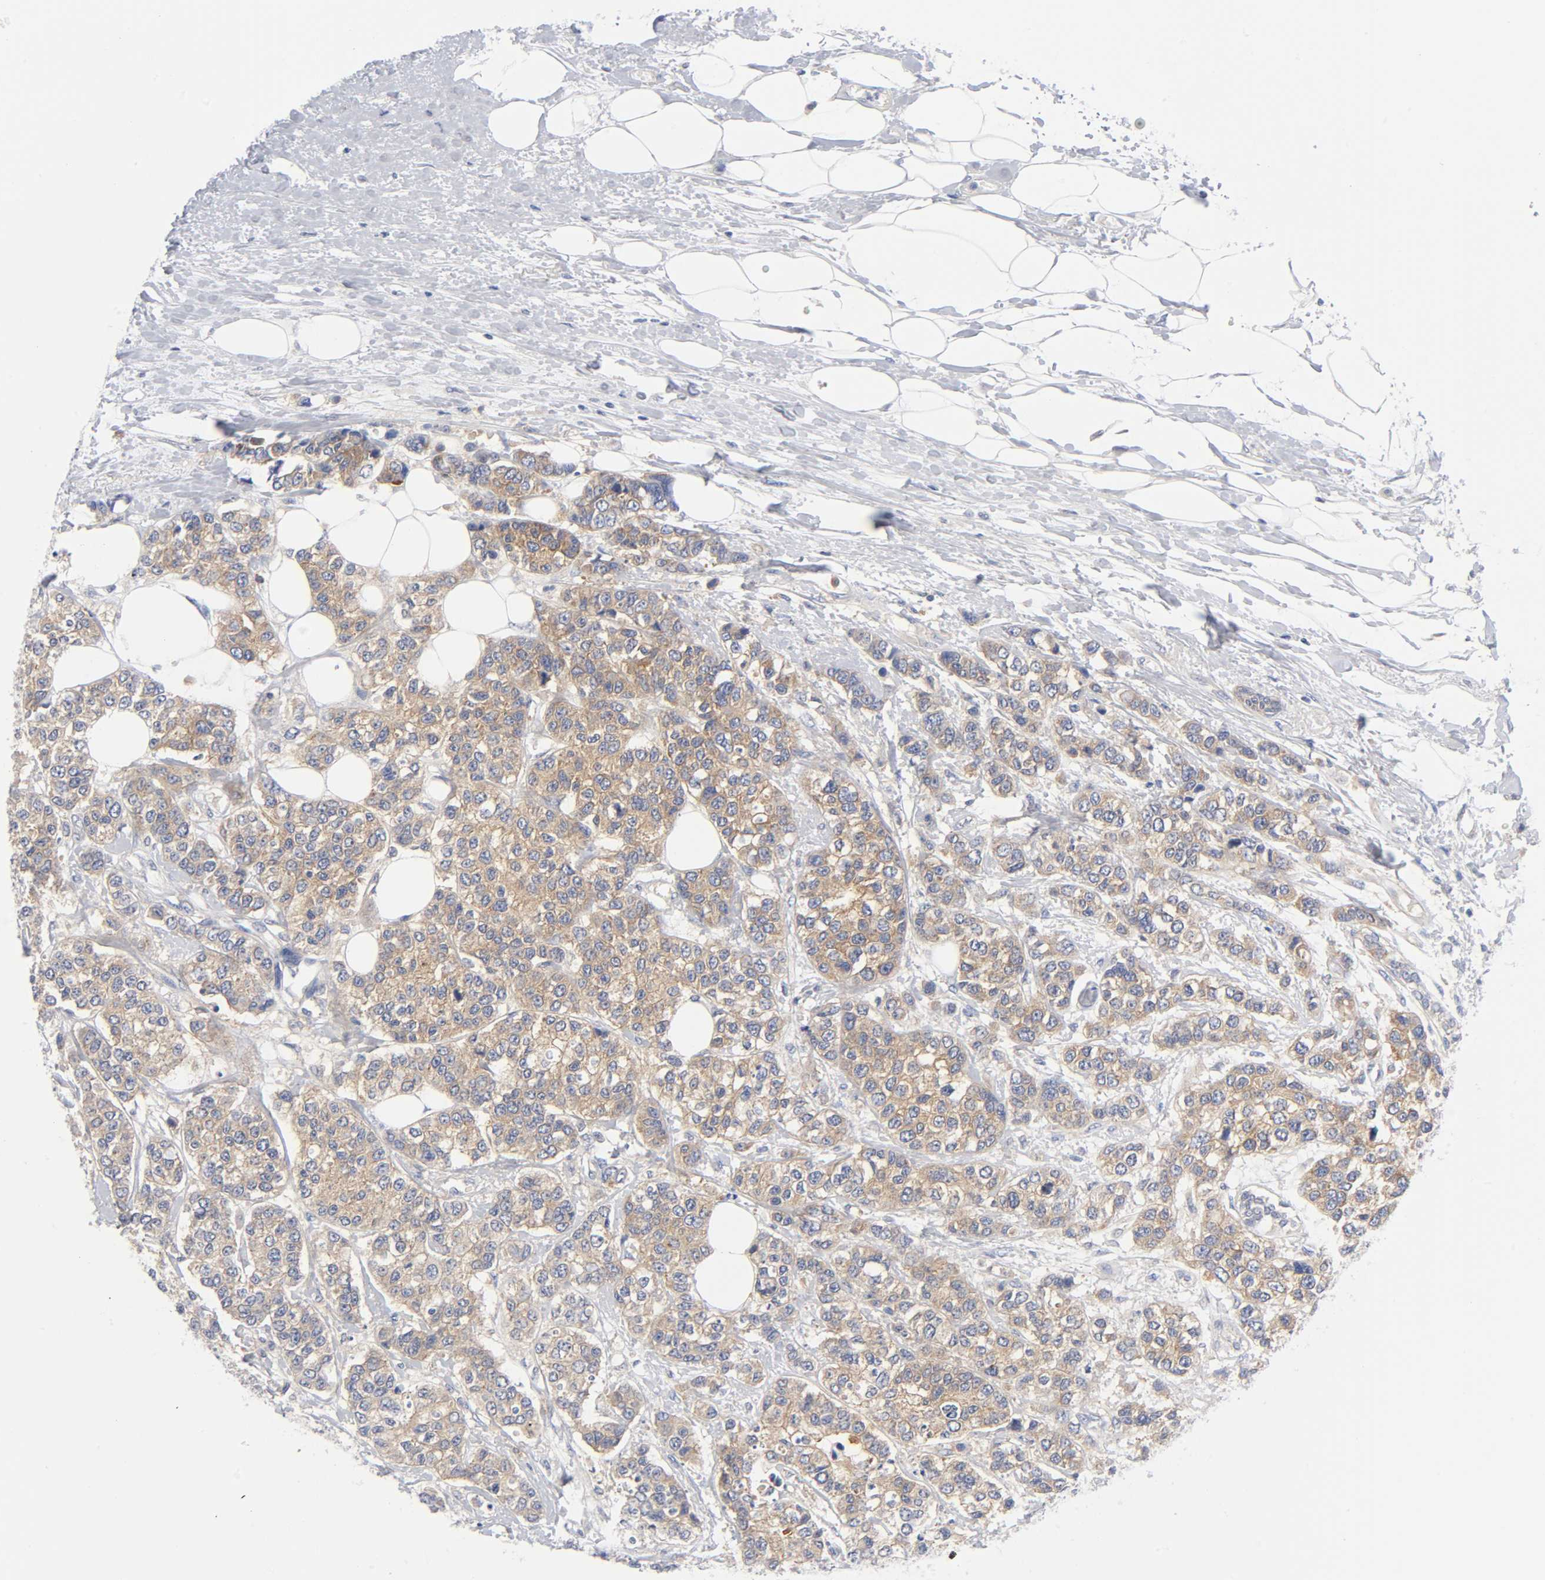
{"staining": {"intensity": "moderate", "quantity": ">75%", "location": "cytoplasmic/membranous"}, "tissue": "breast cancer", "cell_type": "Tumor cells", "image_type": "cancer", "snomed": [{"axis": "morphology", "description": "Duct carcinoma"}, {"axis": "topography", "description": "Breast"}], "caption": "Invasive ductal carcinoma (breast) stained with a protein marker reveals moderate staining in tumor cells.", "gene": "CD86", "patient": {"sex": "female", "age": 51}}